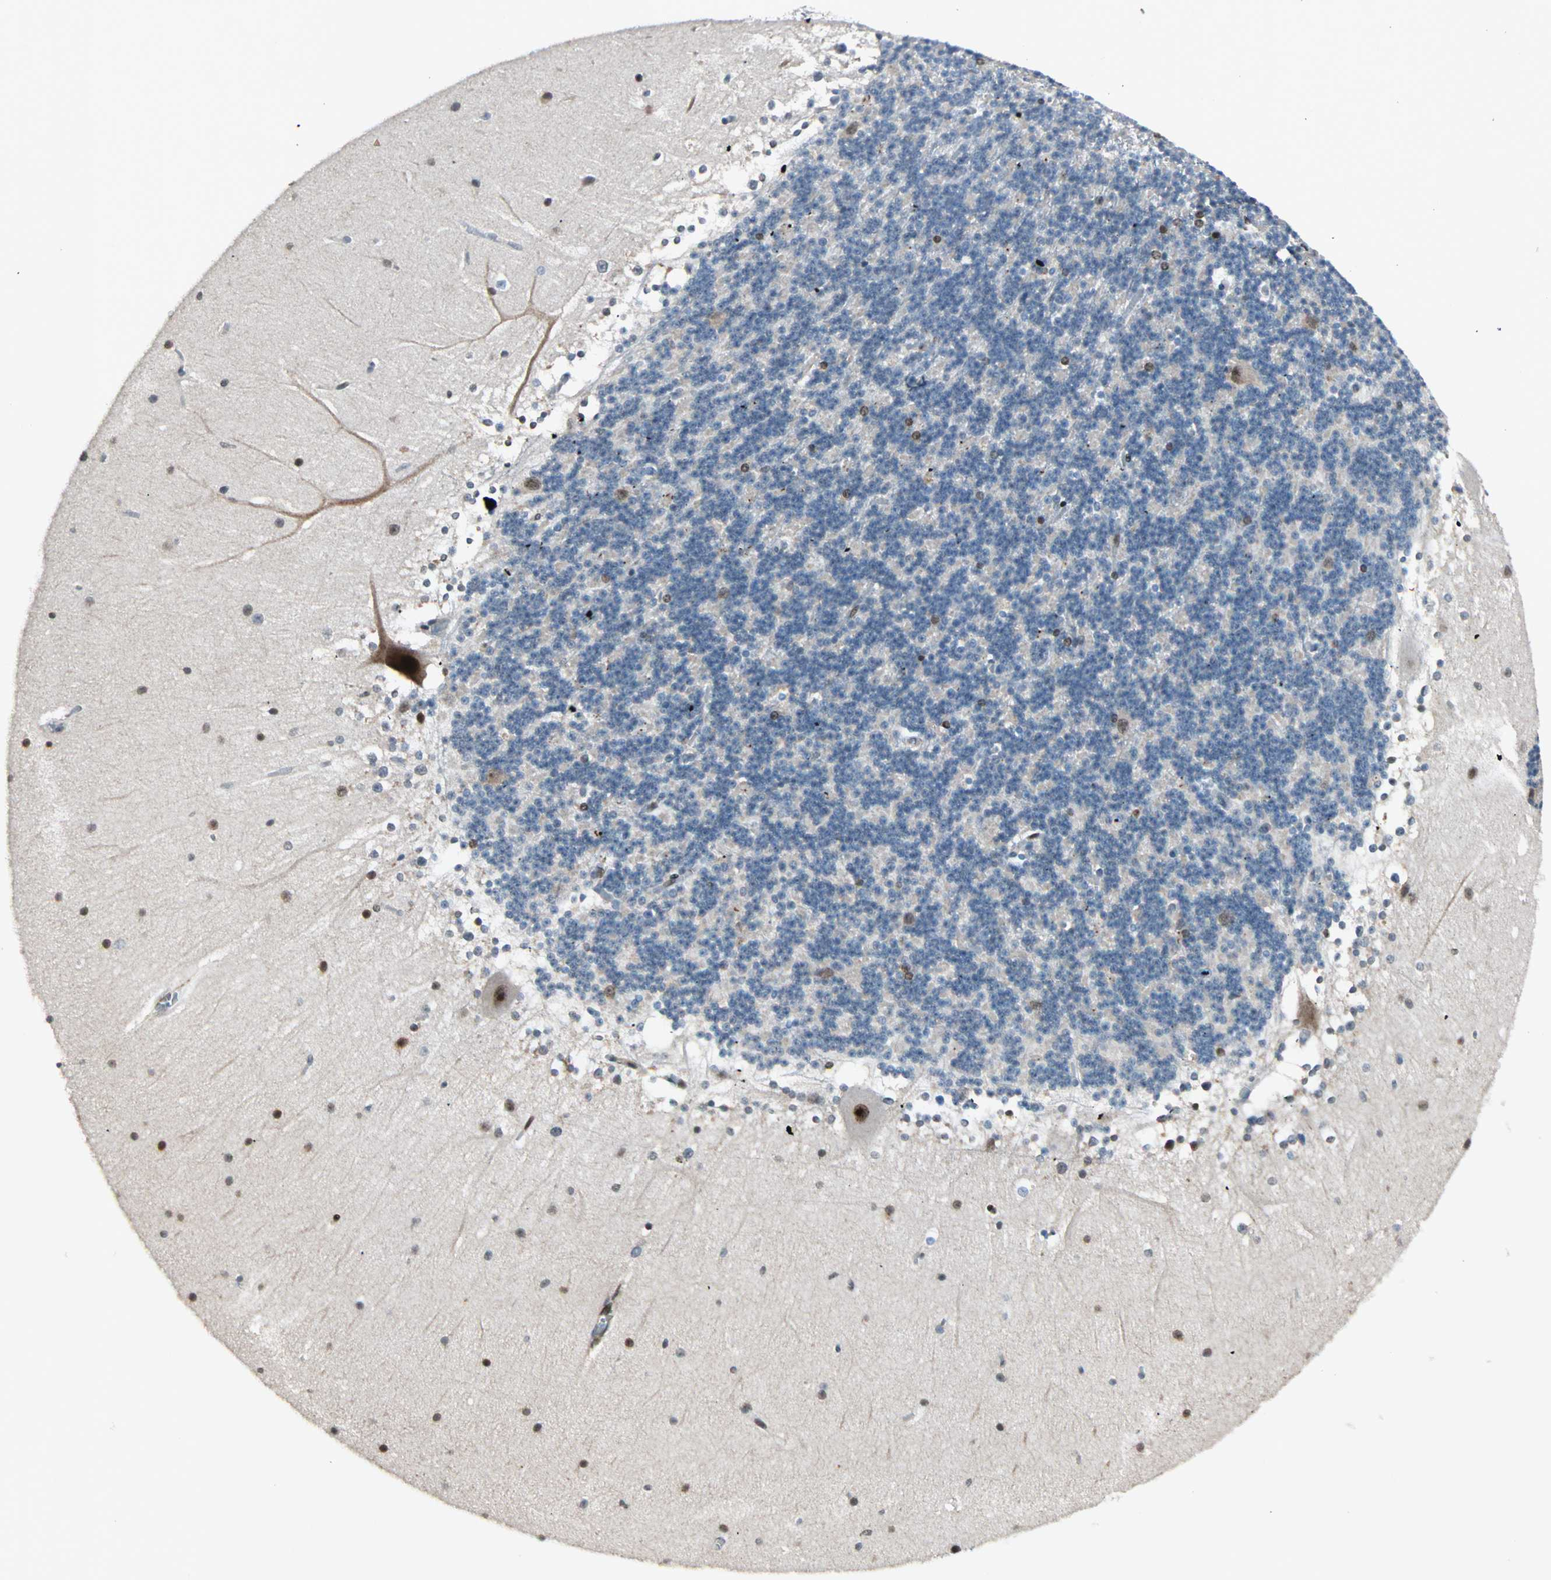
{"staining": {"intensity": "moderate", "quantity": "<25%", "location": "nuclear"}, "tissue": "cerebellum", "cell_type": "Cells in granular layer", "image_type": "normal", "snomed": [{"axis": "morphology", "description": "Normal tissue, NOS"}, {"axis": "topography", "description": "Cerebellum"}], "caption": "The image displays staining of benign cerebellum, revealing moderate nuclear protein expression (brown color) within cells in granular layer. Immunohistochemistry (ihc) stains the protein of interest in brown and the nuclei are stained blue.", "gene": "CBX4", "patient": {"sex": "female", "age": 19}}